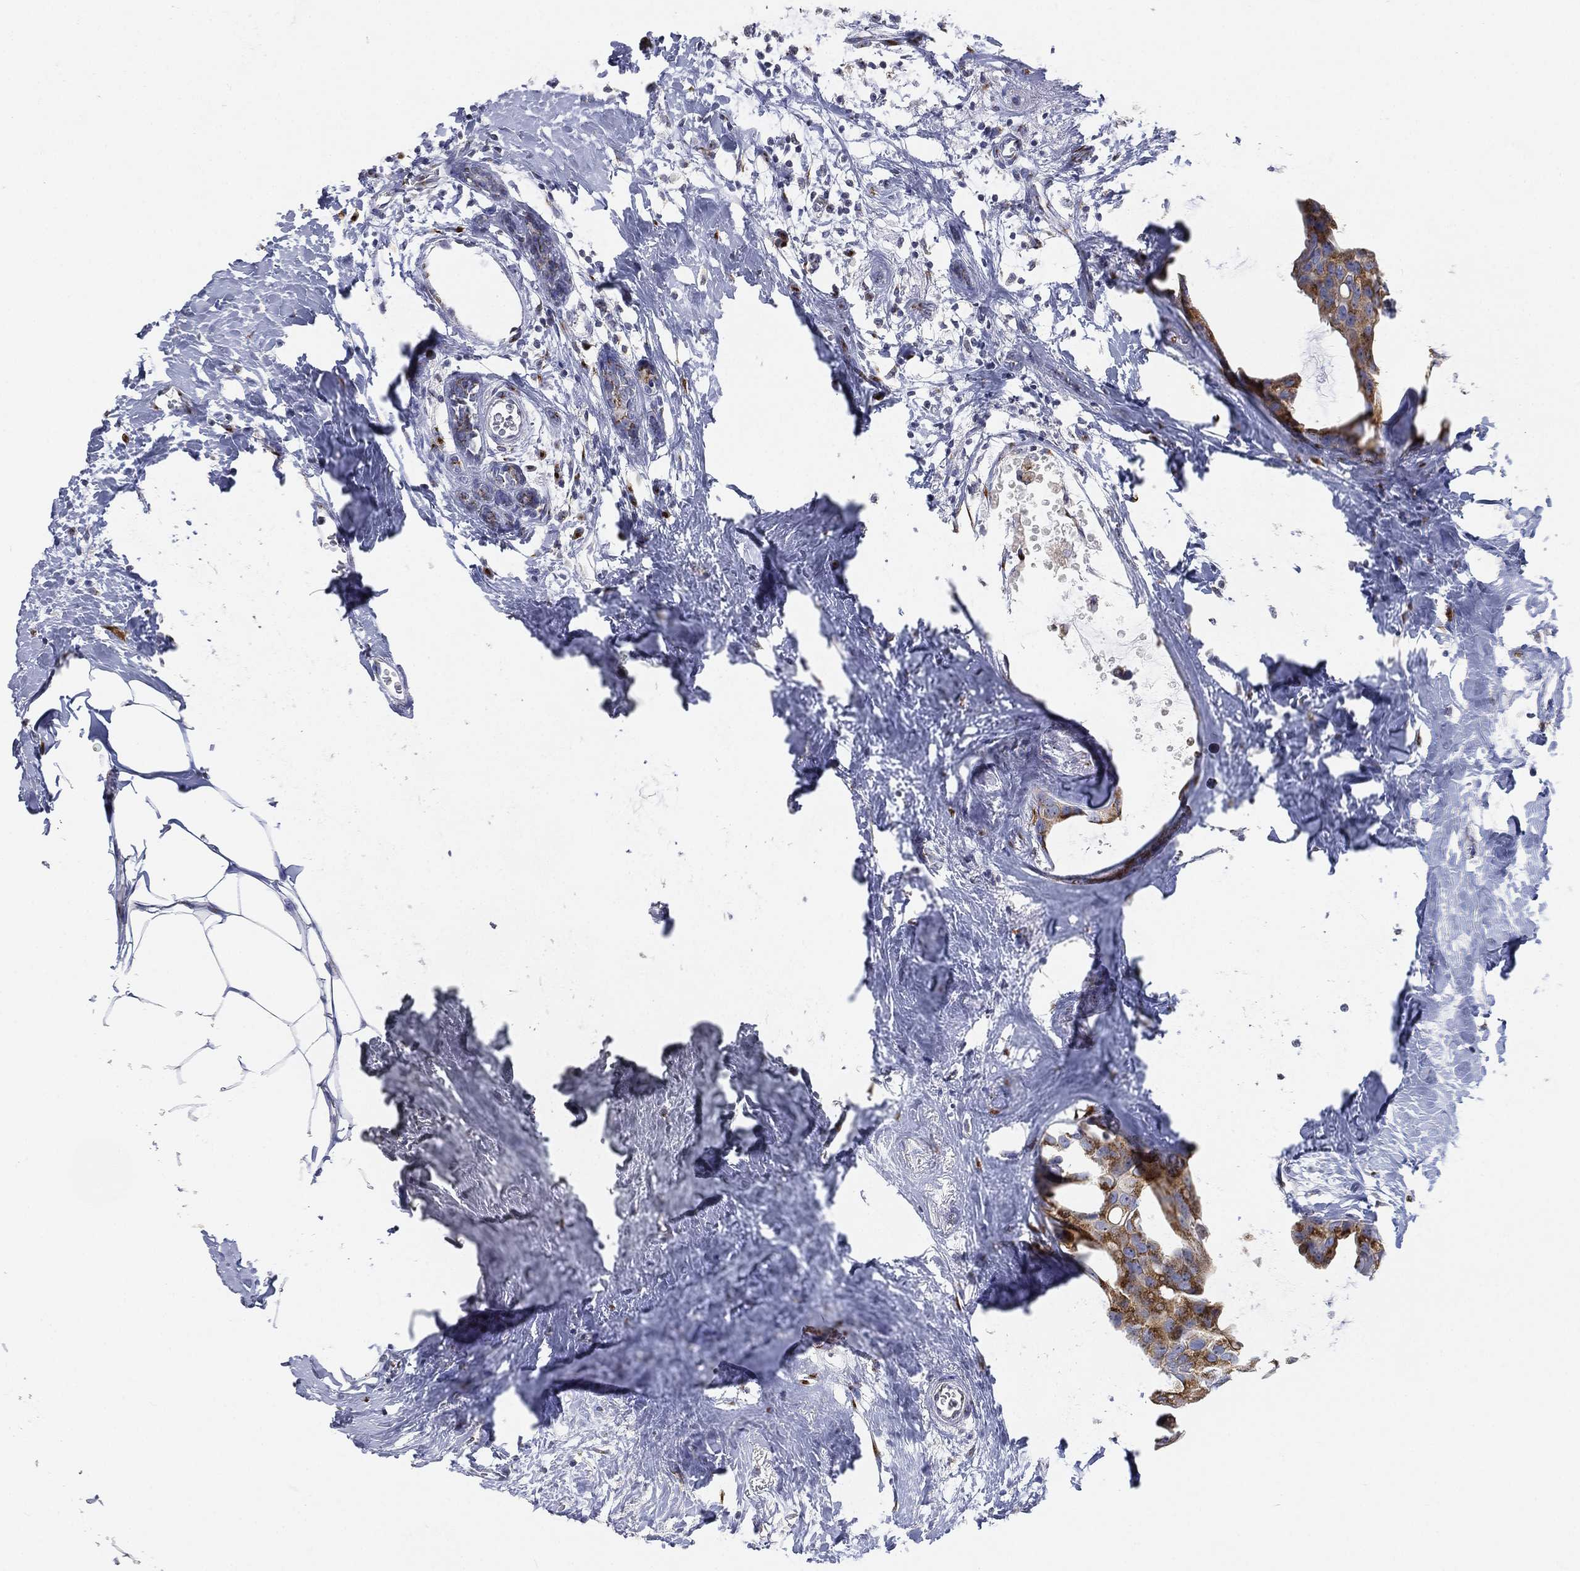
{"staining": {"intensity": "moderate", "quantity": ">75%", "location": "cytoplasmic/membranous"}, "tissue": "breast cancer", "cell_type": "Tumor cells", "image_type": "cancer", "snomed": [{"axis": "morphology", "description": "Duct carcinoma"}, {"axis": "topography", "description": "Breast"}], "caption": "This micrograph displays immunohistochemistry (IHC) staining of human infiltrating ductal carcinoma (breast), with medium moderate cytoplasmic/membranous staining in approximately >75% of tumor cells.", "gene": "TICAM1", "patient": {"sex": "female", "age": 45}}